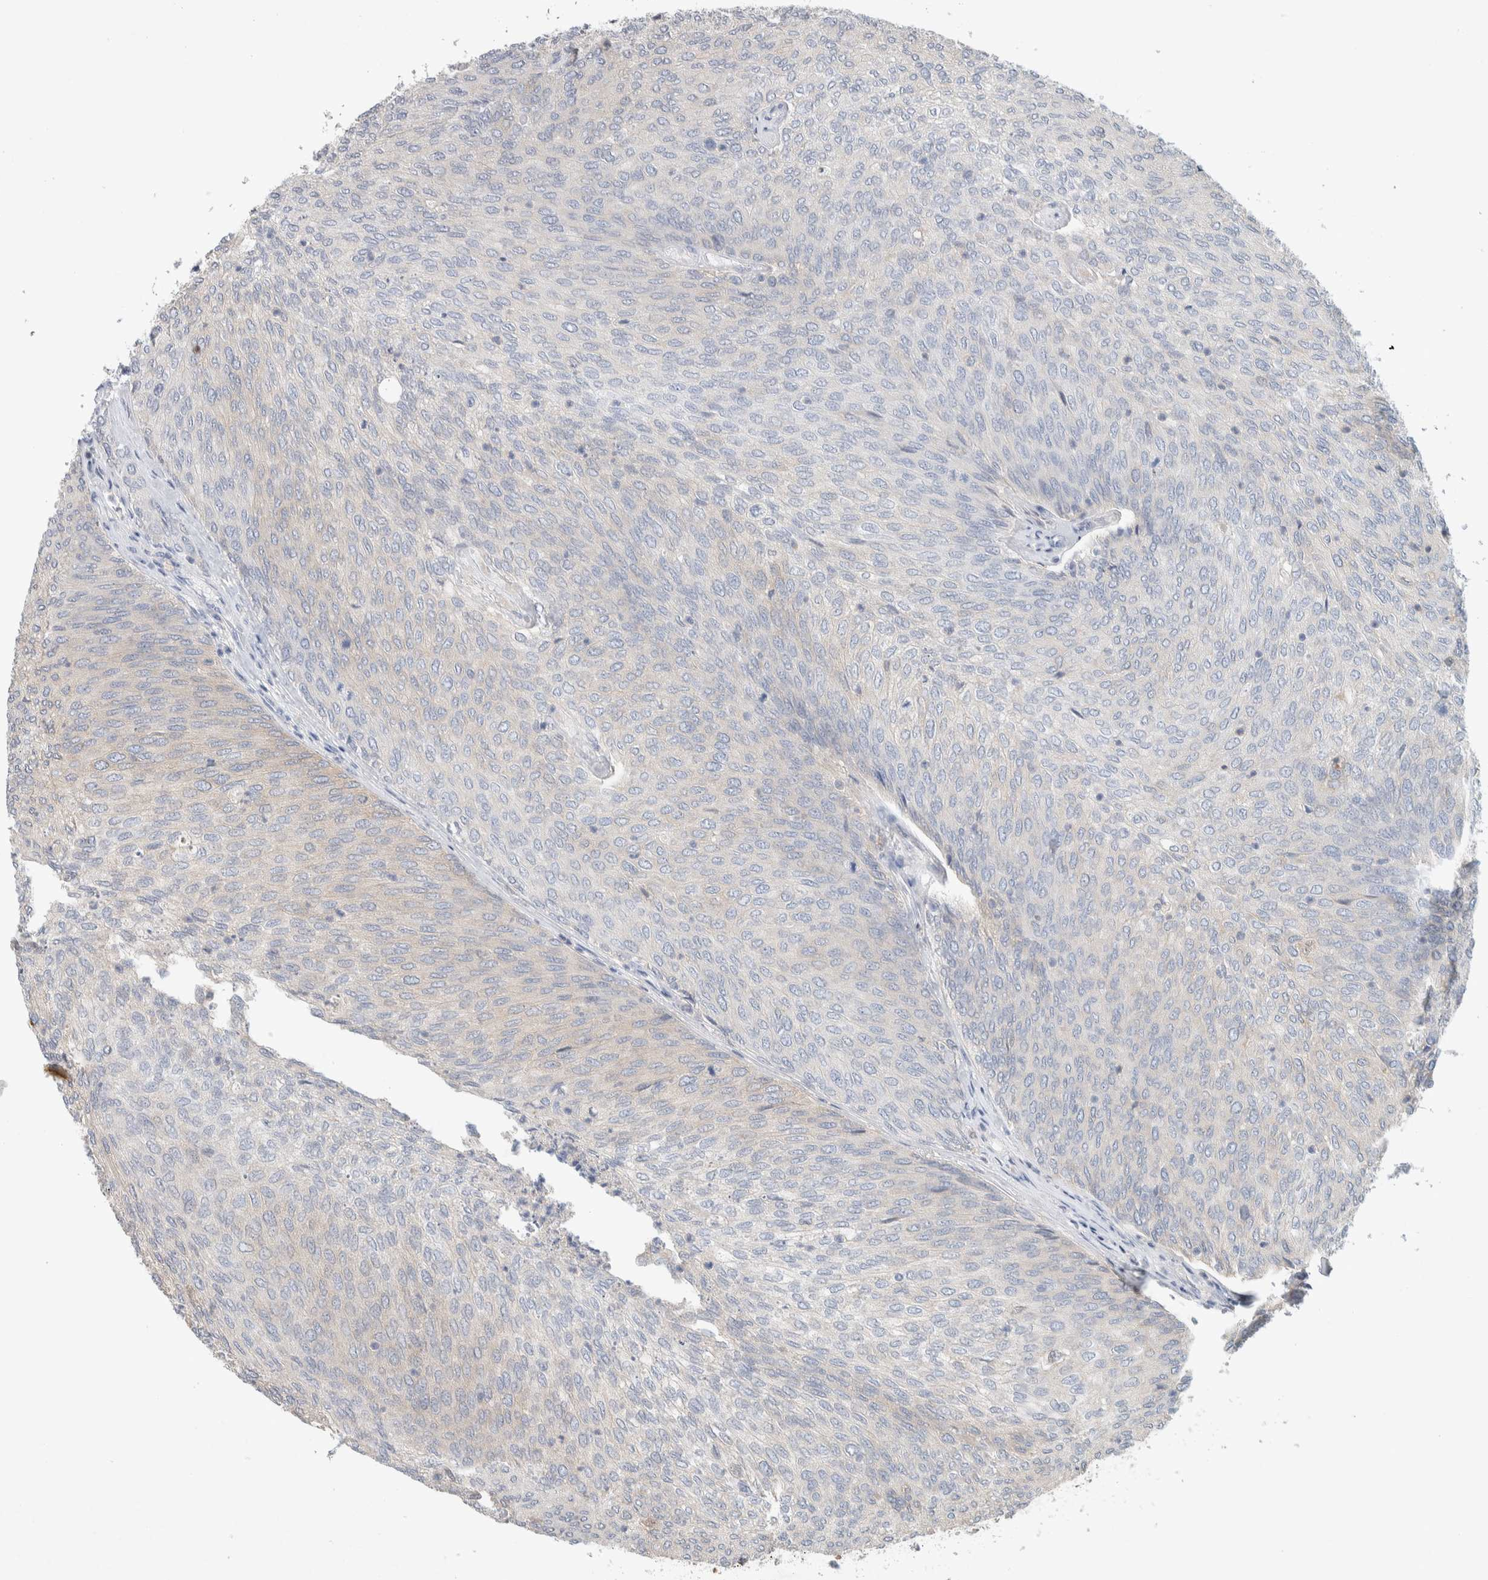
{"staining": {"intensity": "negative", "quantity": "none", "location": "none"}, "tissue": "urothelial cancer", "cell_type": "Tumor cells", "image_type": "cancer", "snomed": [{"axis": "morphology", "description": "Urothelial carcinoma, Low grade"}, {"axis": "topography", "description": "Urinary bladder"}], "caption": "There is no significant positivity in tumor cells of urothelial cancer.", "gene": "DEPTOR", "patient": {"sex": "female", "age": 79}}